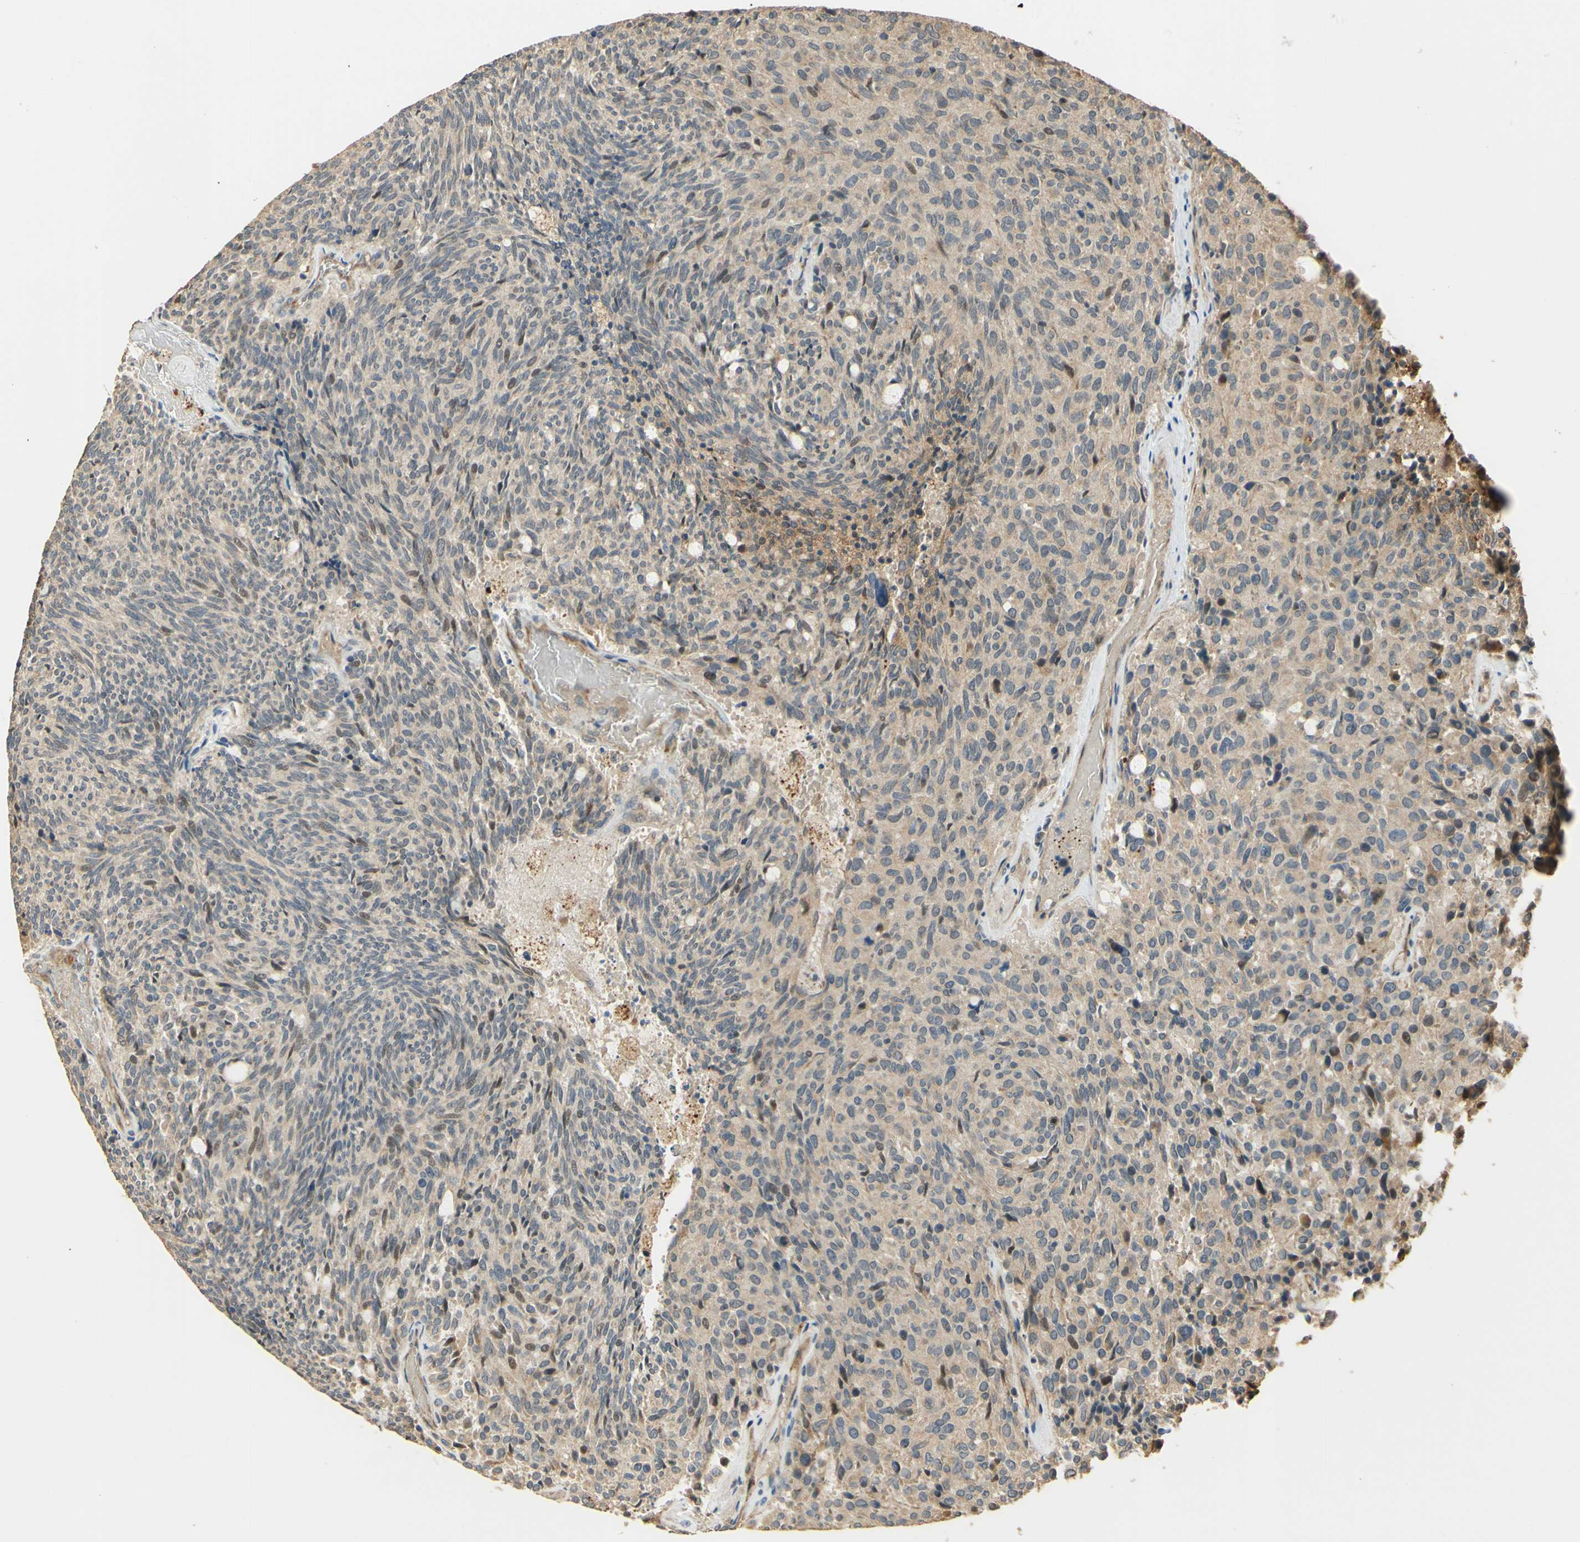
{"staining": {"intensity": "weak", "quantity": ">75%", "location": "cytoplasmic/membranous"}, "tissue": "carcinoid", "cell_type": "Tumor cells", "image_type": "cancer", "snomed": [{"axis": "morphology", "description": "Carcinoid, malignant, NOS"}, {"axis": "topography", "description": "Pancreas"}], "caption": "A micrograph of human carcinoid (malignant) stained for a protein reveals weak cytoplasmic/membranous brown staining in tumor cells.", "gene": "AGER", "patient": {"sex": "female", "age": 54}}